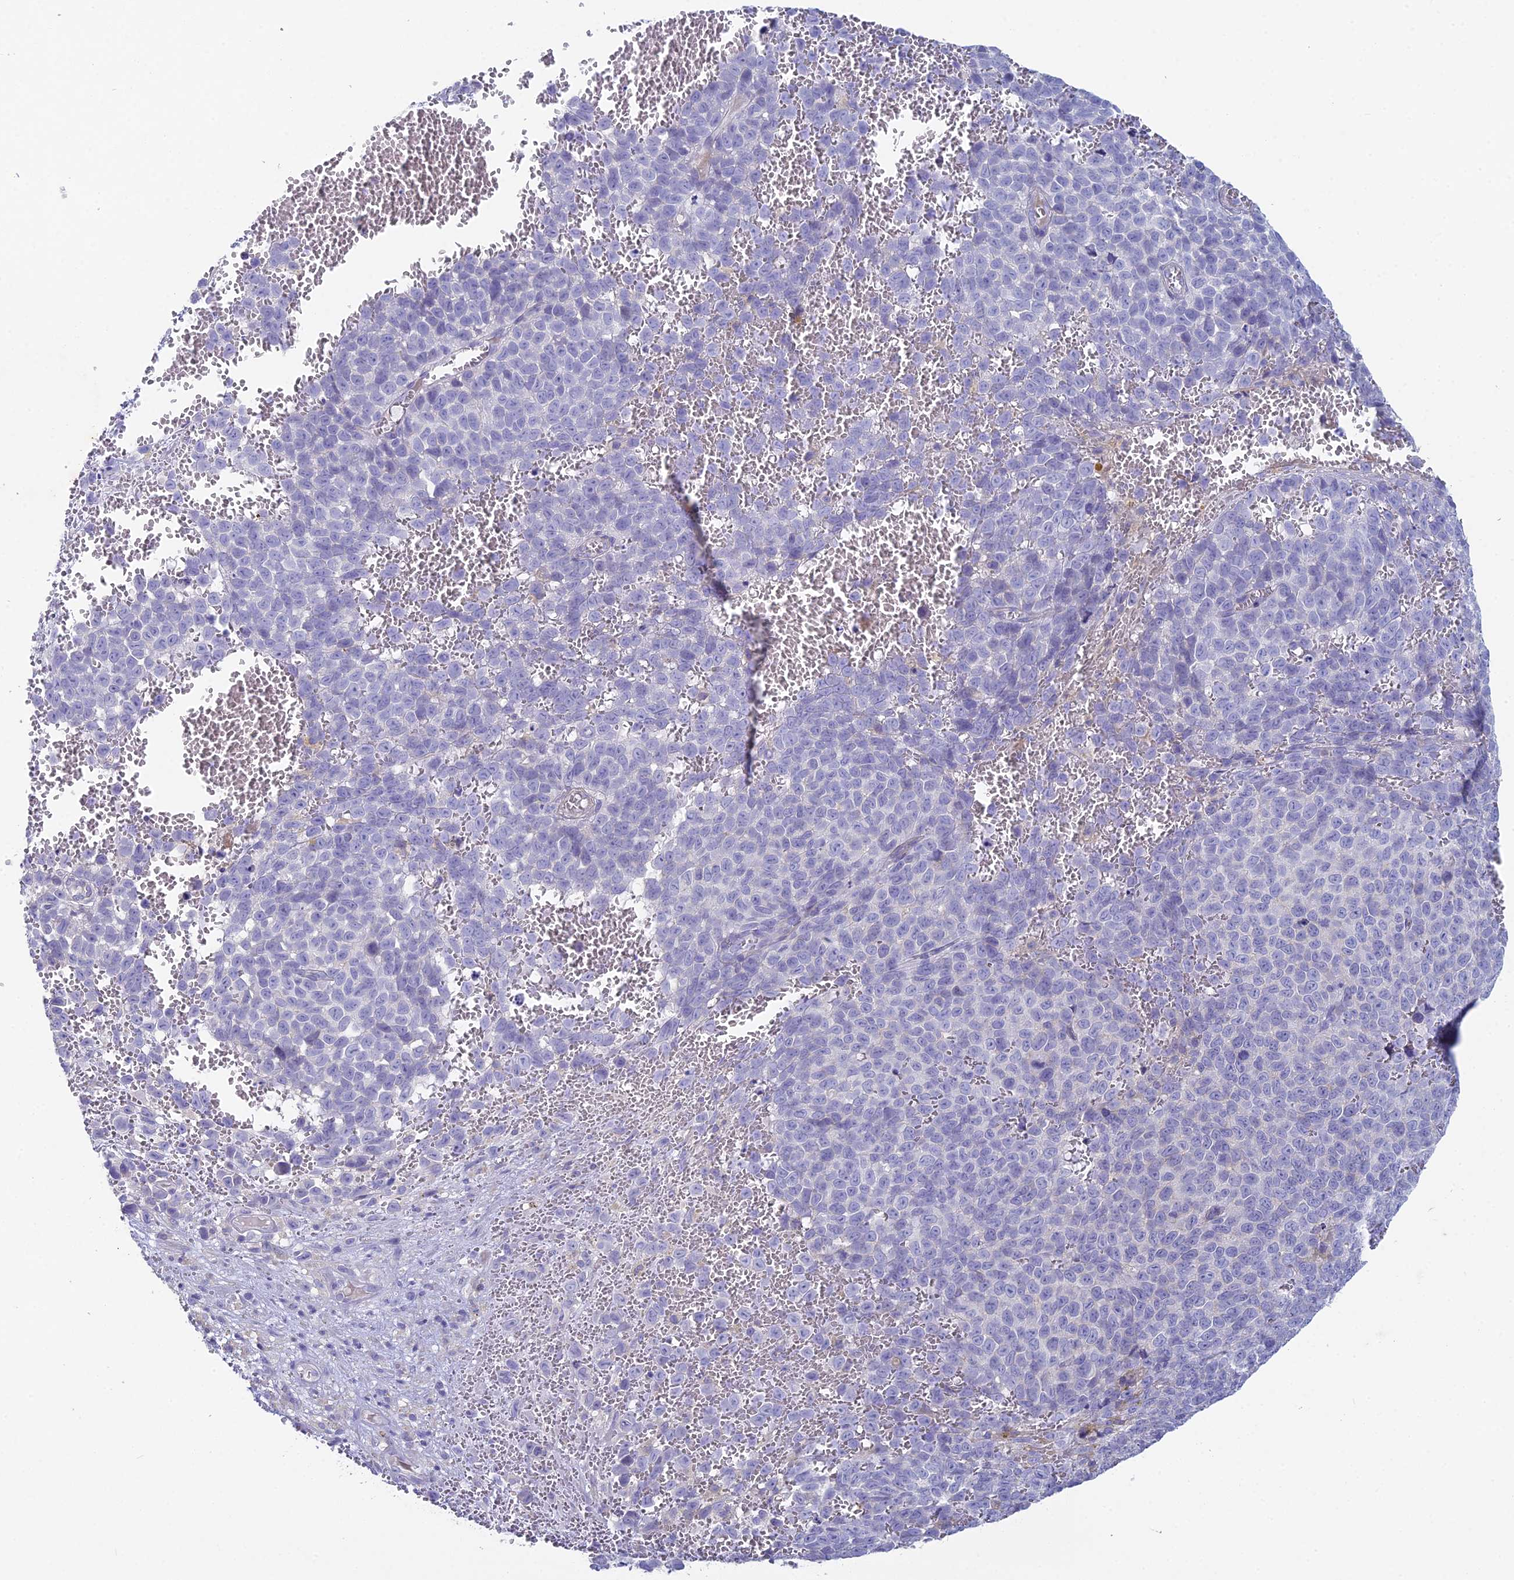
{"staining": {"intensity": "negative", "quantity": "none", "location": "none"}, "tissue": "melanoma", "cell_type": "Tumor cells", "image_type": "cancer", "snomed": [{"axis": "morphology", "description": "Malignant melanoma, NOS"}, {"axis": "topography", "description": "Nose, NOS"}], "caption": "Immunohistochemical staining of malignant melanoma exhibits no significant positivity in tumor cells.", "gene": "NCAM1", "patient": {"sex": "female", "age": 48}}